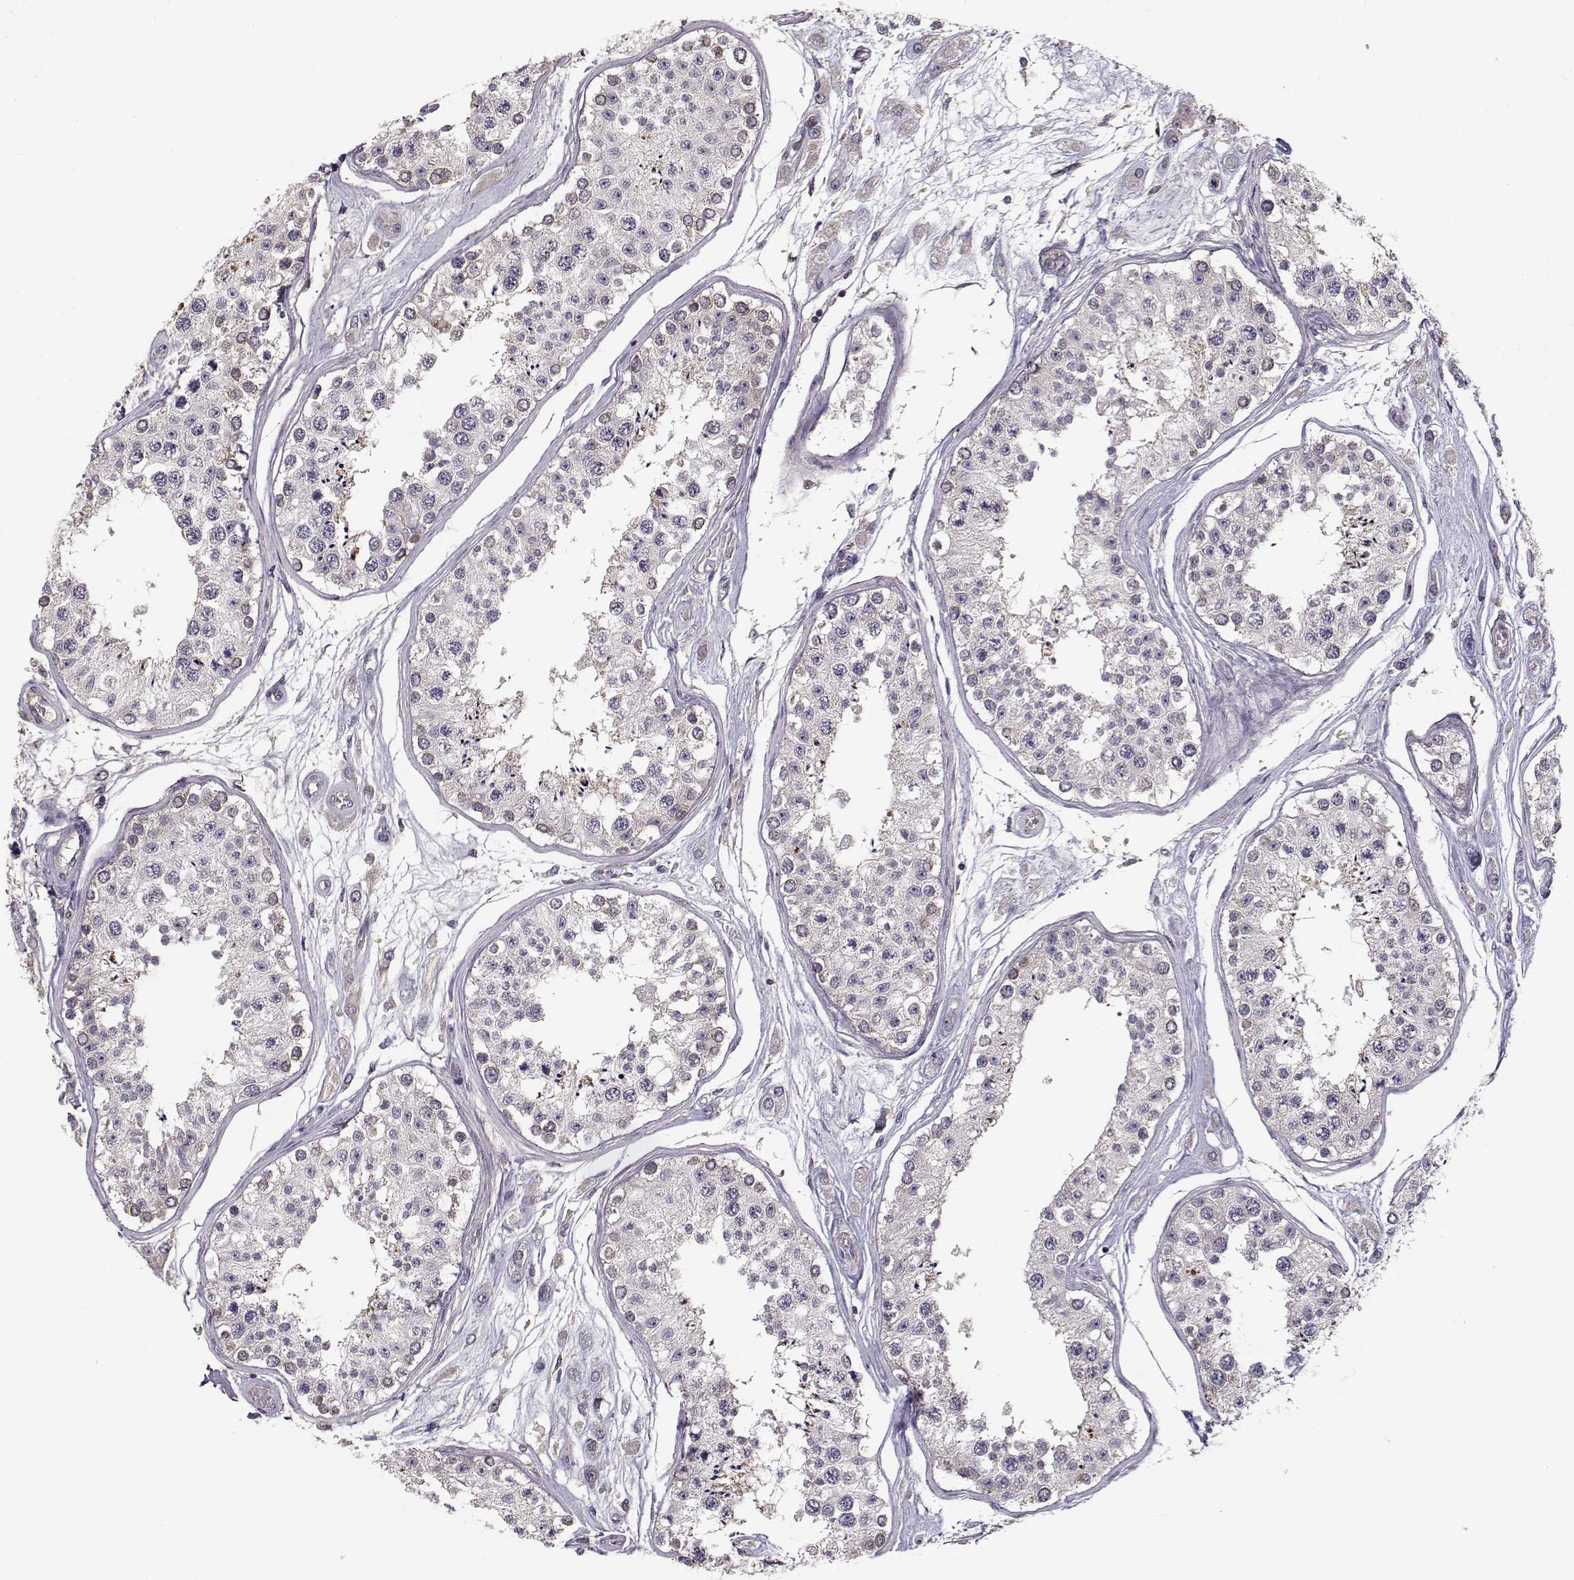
{"staining": {"intensity": "weak", "quantity": "<25%", "location": "cytoplasmic/membranous"}, "tissue": "testis", "cell_type": "Cells in seminiferous ducts", "image_type": "normal", "snomed": [{"axis": "morphology", "description": "Normal tissue, NOS"}, {"axis": "topography", "description": "Testis"}], "caption": "Immunohistochemical staining of normal human testis demonstrates no significant expression in cells in seminiferous ducts.", "gene": "ENTPD8", "patient": {"sex": "male", "age": 25}}